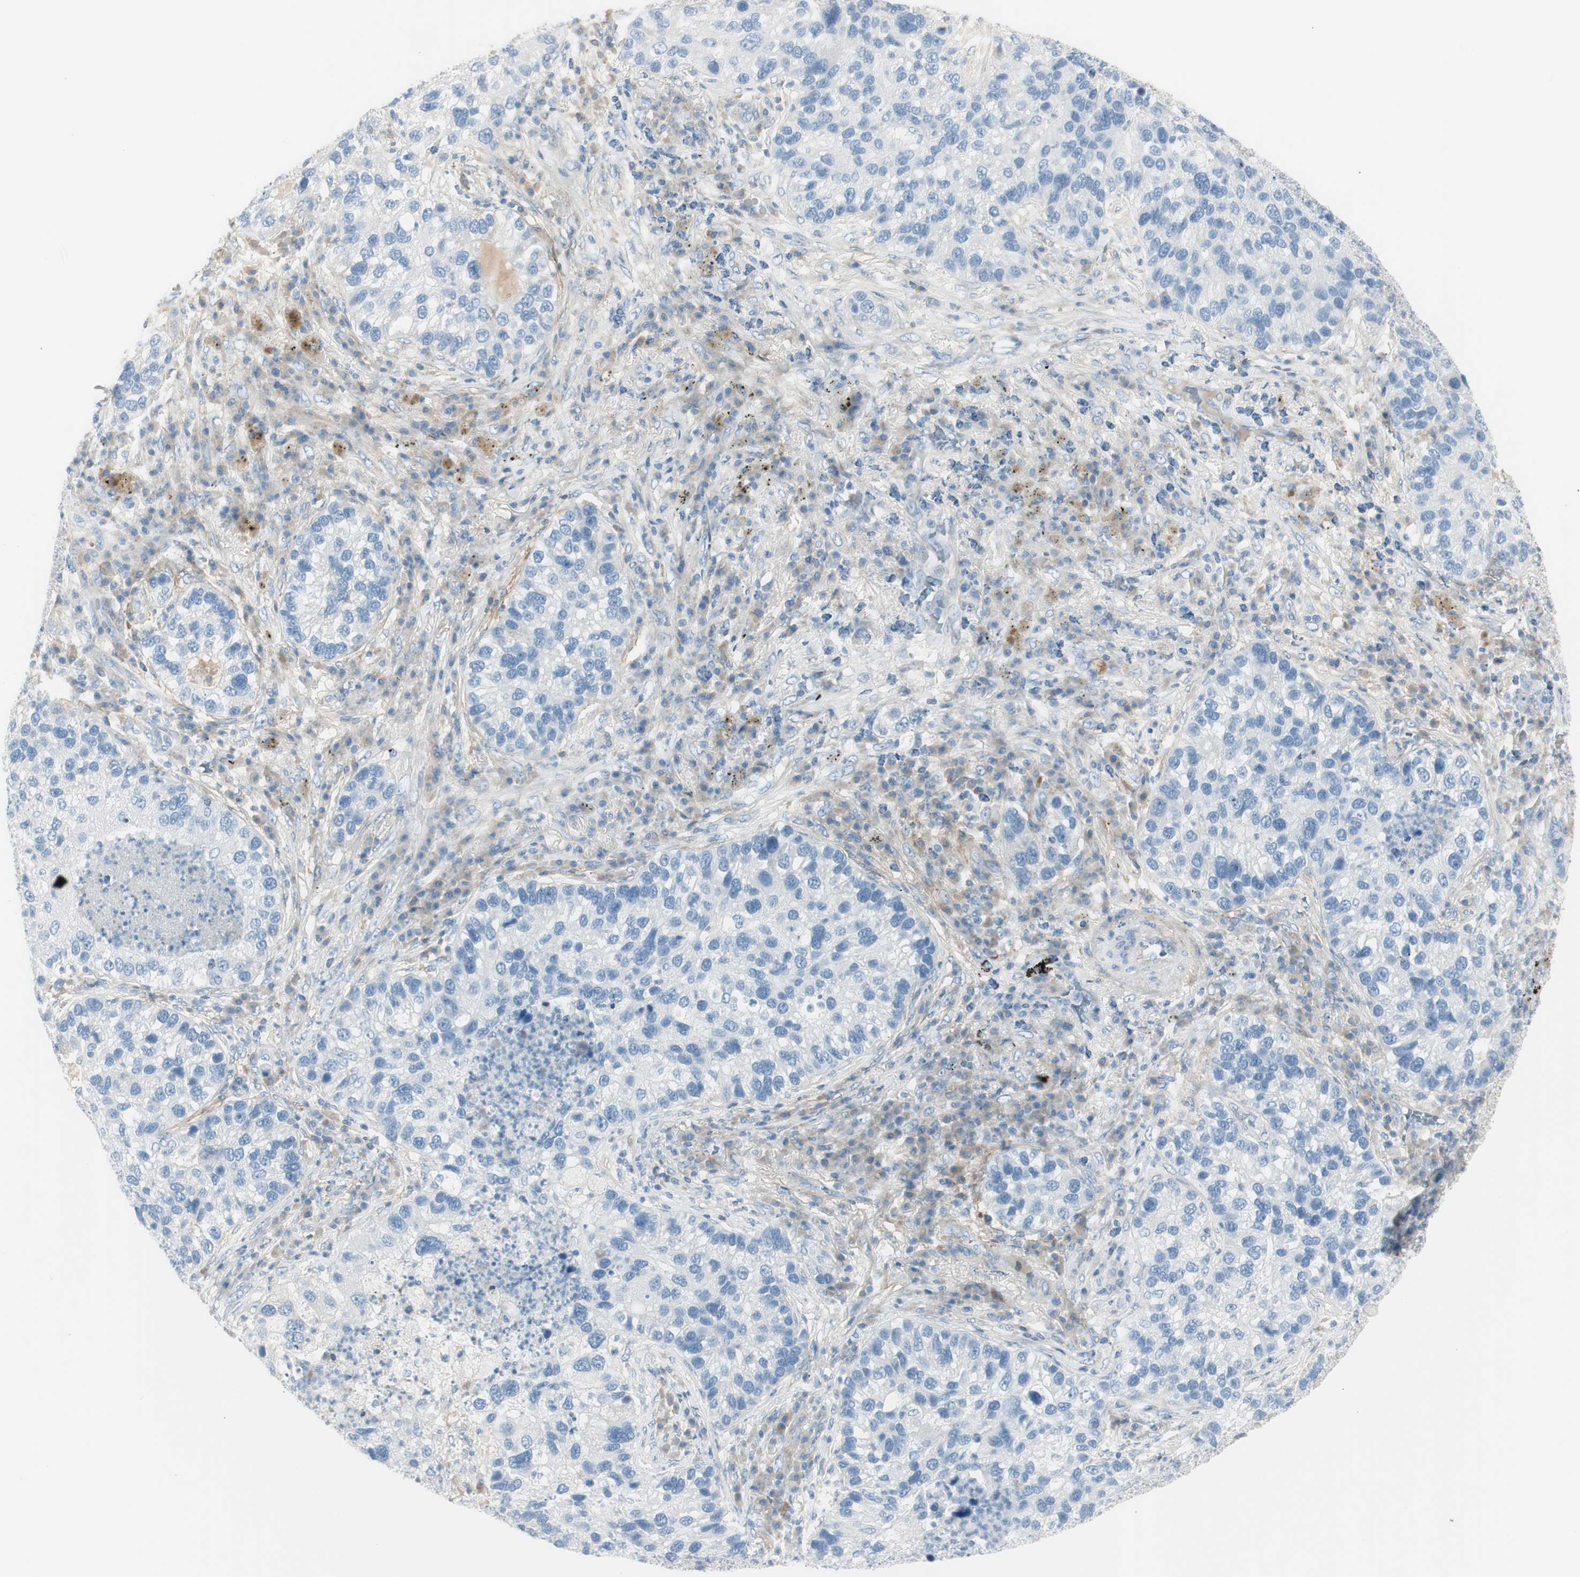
{"staining": {"intensity": "negative", "quantity": "none", "location": "none"}, "tissue": "lung cancer", "cell_type": "Tumor cells", "image_type": "cancer", "snomed": [{"axis": "morphology", "description": "Normal tissue, NOS"}, {"axis": "morphology", "description": "Adenocarcinoma, NOS"}, {"axis": "topography", "description": "Bronchus"}, {"axis": "topography", "description": "Lung"}], "caption": "Tumor cells show no significant protein staining in lung cancer (adenocarcinoma). (DAB IHC visualized using brightfield microscopy, high magnification).", "gene": "CACNA2D1", "patient": {"sex": "male", "age": 54}}